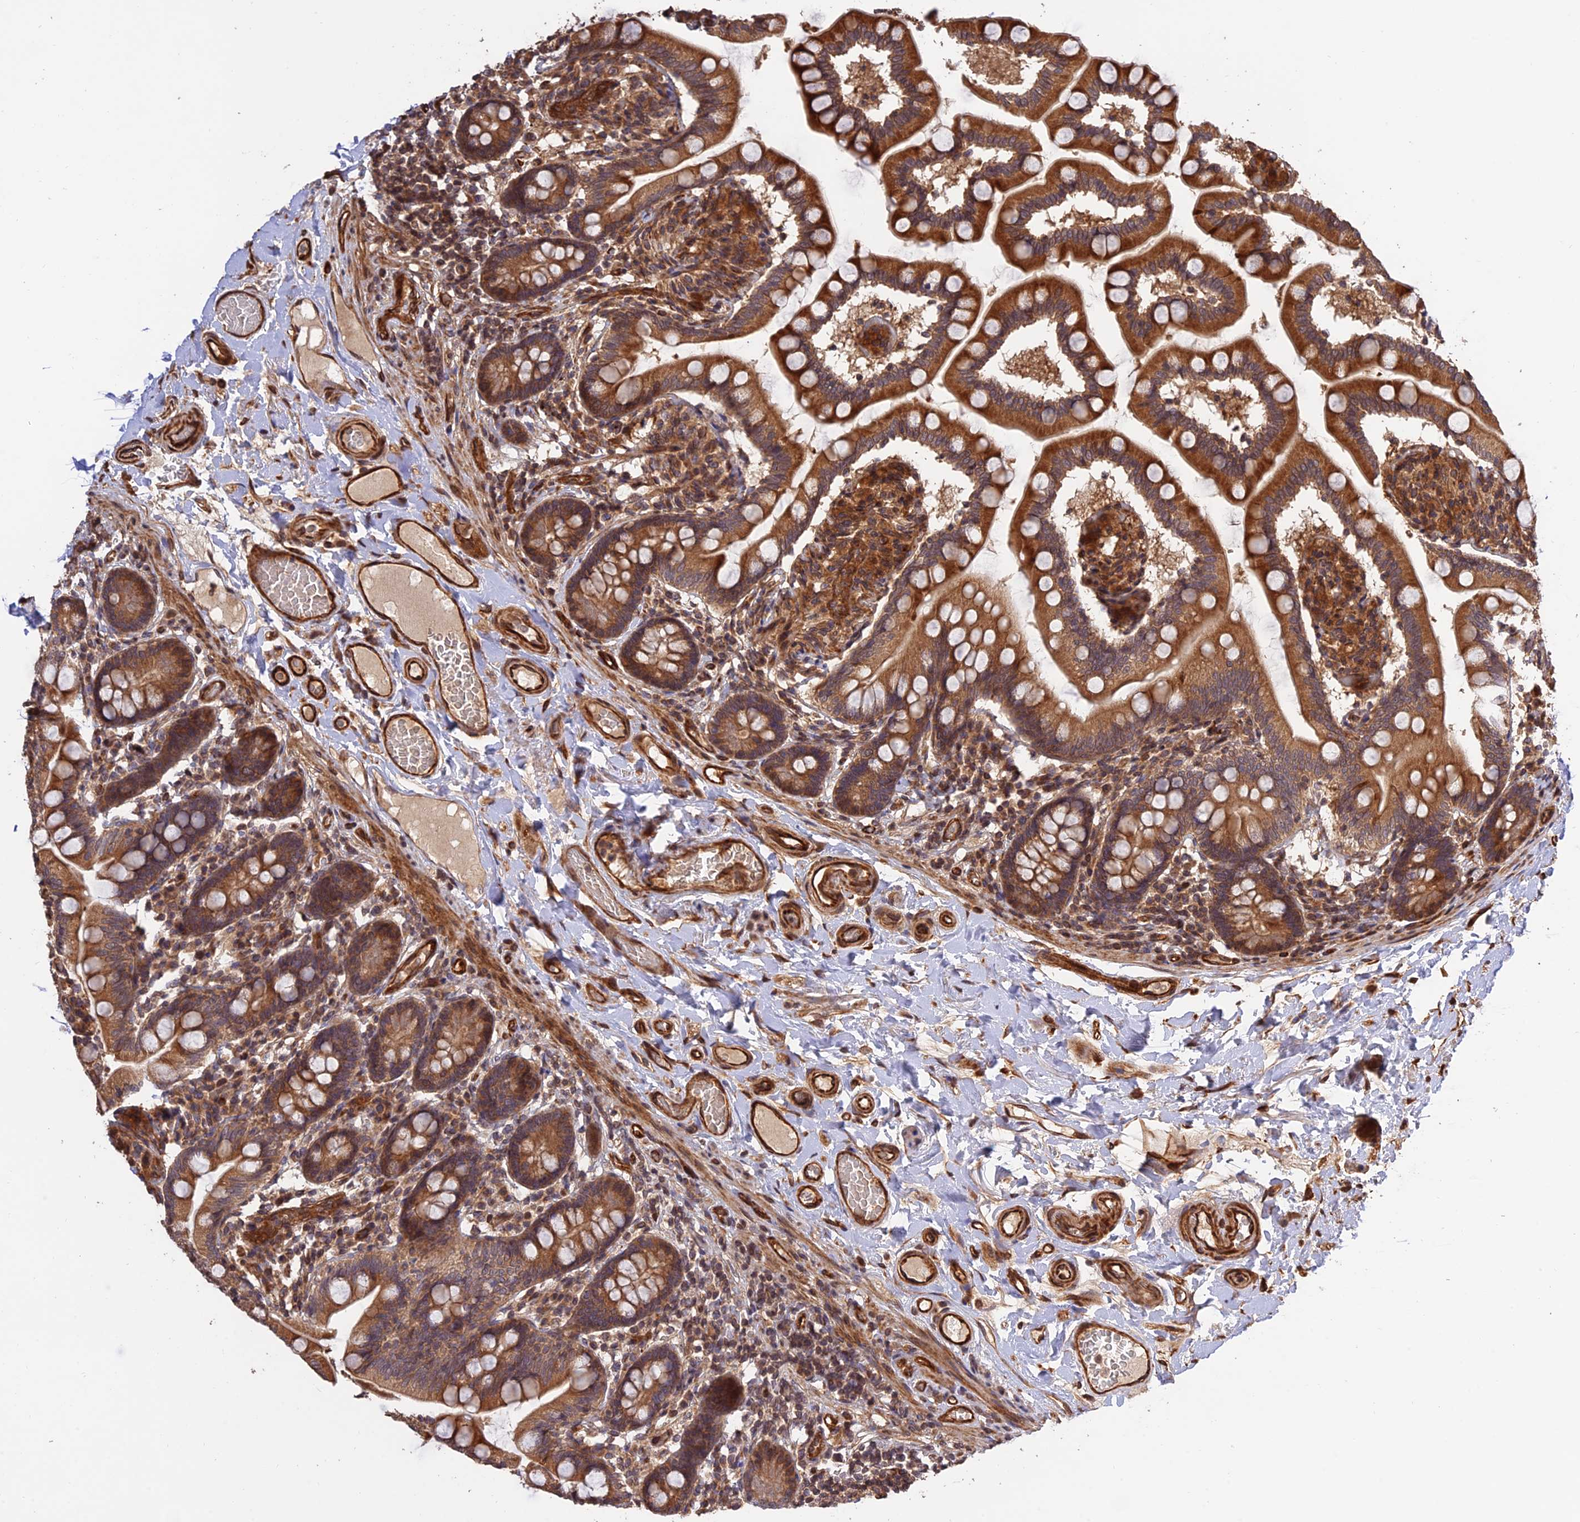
{"staining": {"intensity": "strong", "quantity": ">75%", "location": "cytoplasmic/membranous"}, "tissue": "small intestine", "cell_type": "Glandular cells", "image_type": "normal", "snomed": [{"axis": "morphology", "description": "Normal tissue, NOS"}, {"axis": "topography", "description": "Small intestine"}], "caption": "Human small intestine stained for a protein (brown) demonstrates strong cytoplasmic/membranous positive staining in about >75% of glandular cells.", "gene": "CREBL2", "patient": {"sex": "female", "age": 64}}